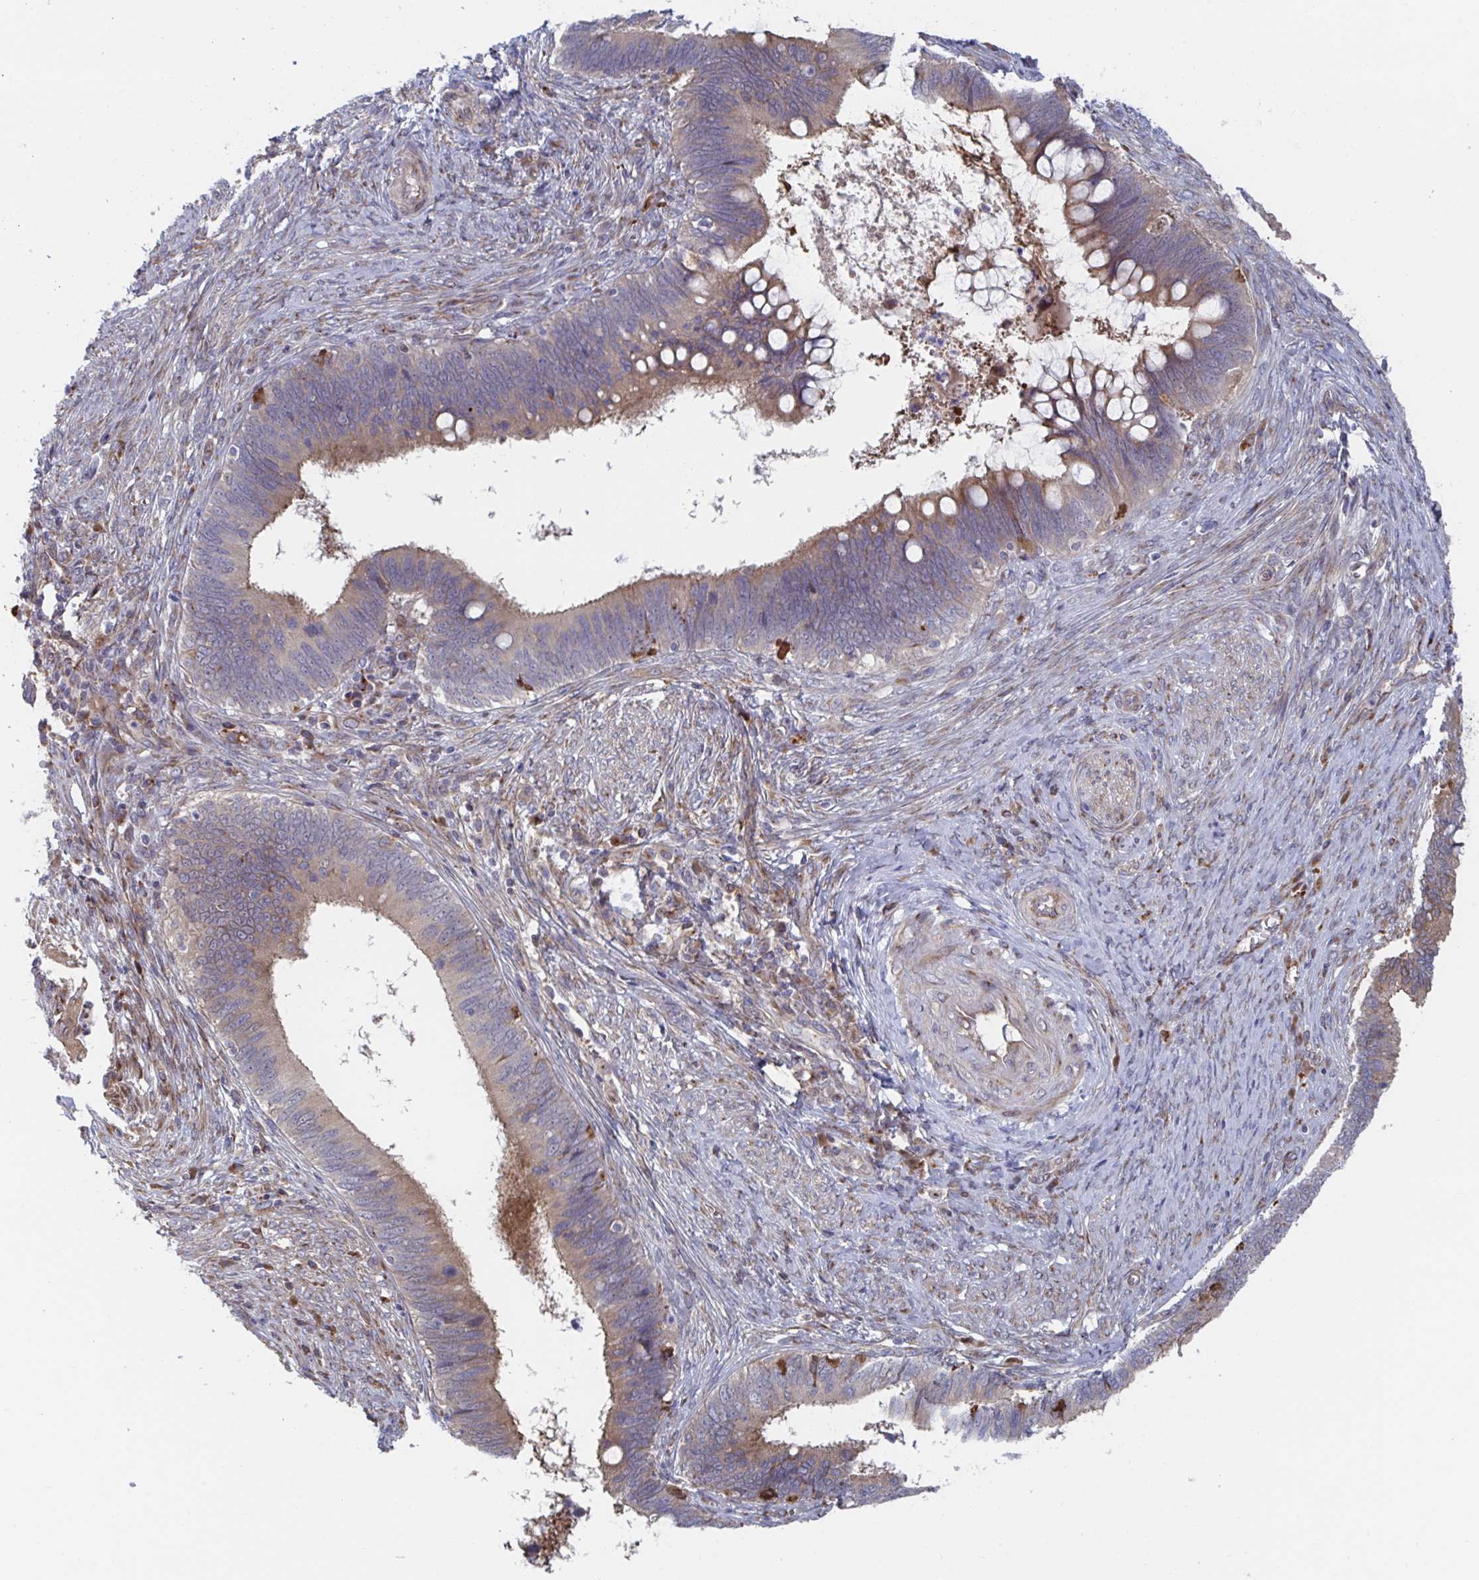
{"staining": {"intensity": "moderate", "quantity": "25%-75%", "location": "cytoplasmic/membranous"}, "tissue": "cervical cancer", "cell_type": "Tumor cells", "image_type": "cancer", "snomed": [{"axis": "morphology", "description": "Adenocarcinoma, NOS"}, {"axis": "topography", "description": "Cervix"}], "caption": "High-power microscopy captured an immunohistochemistry (IHC) photomicrograph of adenocarcinoma (cervical), revealing moderate cytoplasmic/membranous staining in about 25%-75% of tumor cells.", "gene": "FJX1", "patient": {"sex": "female", "age": 42}}